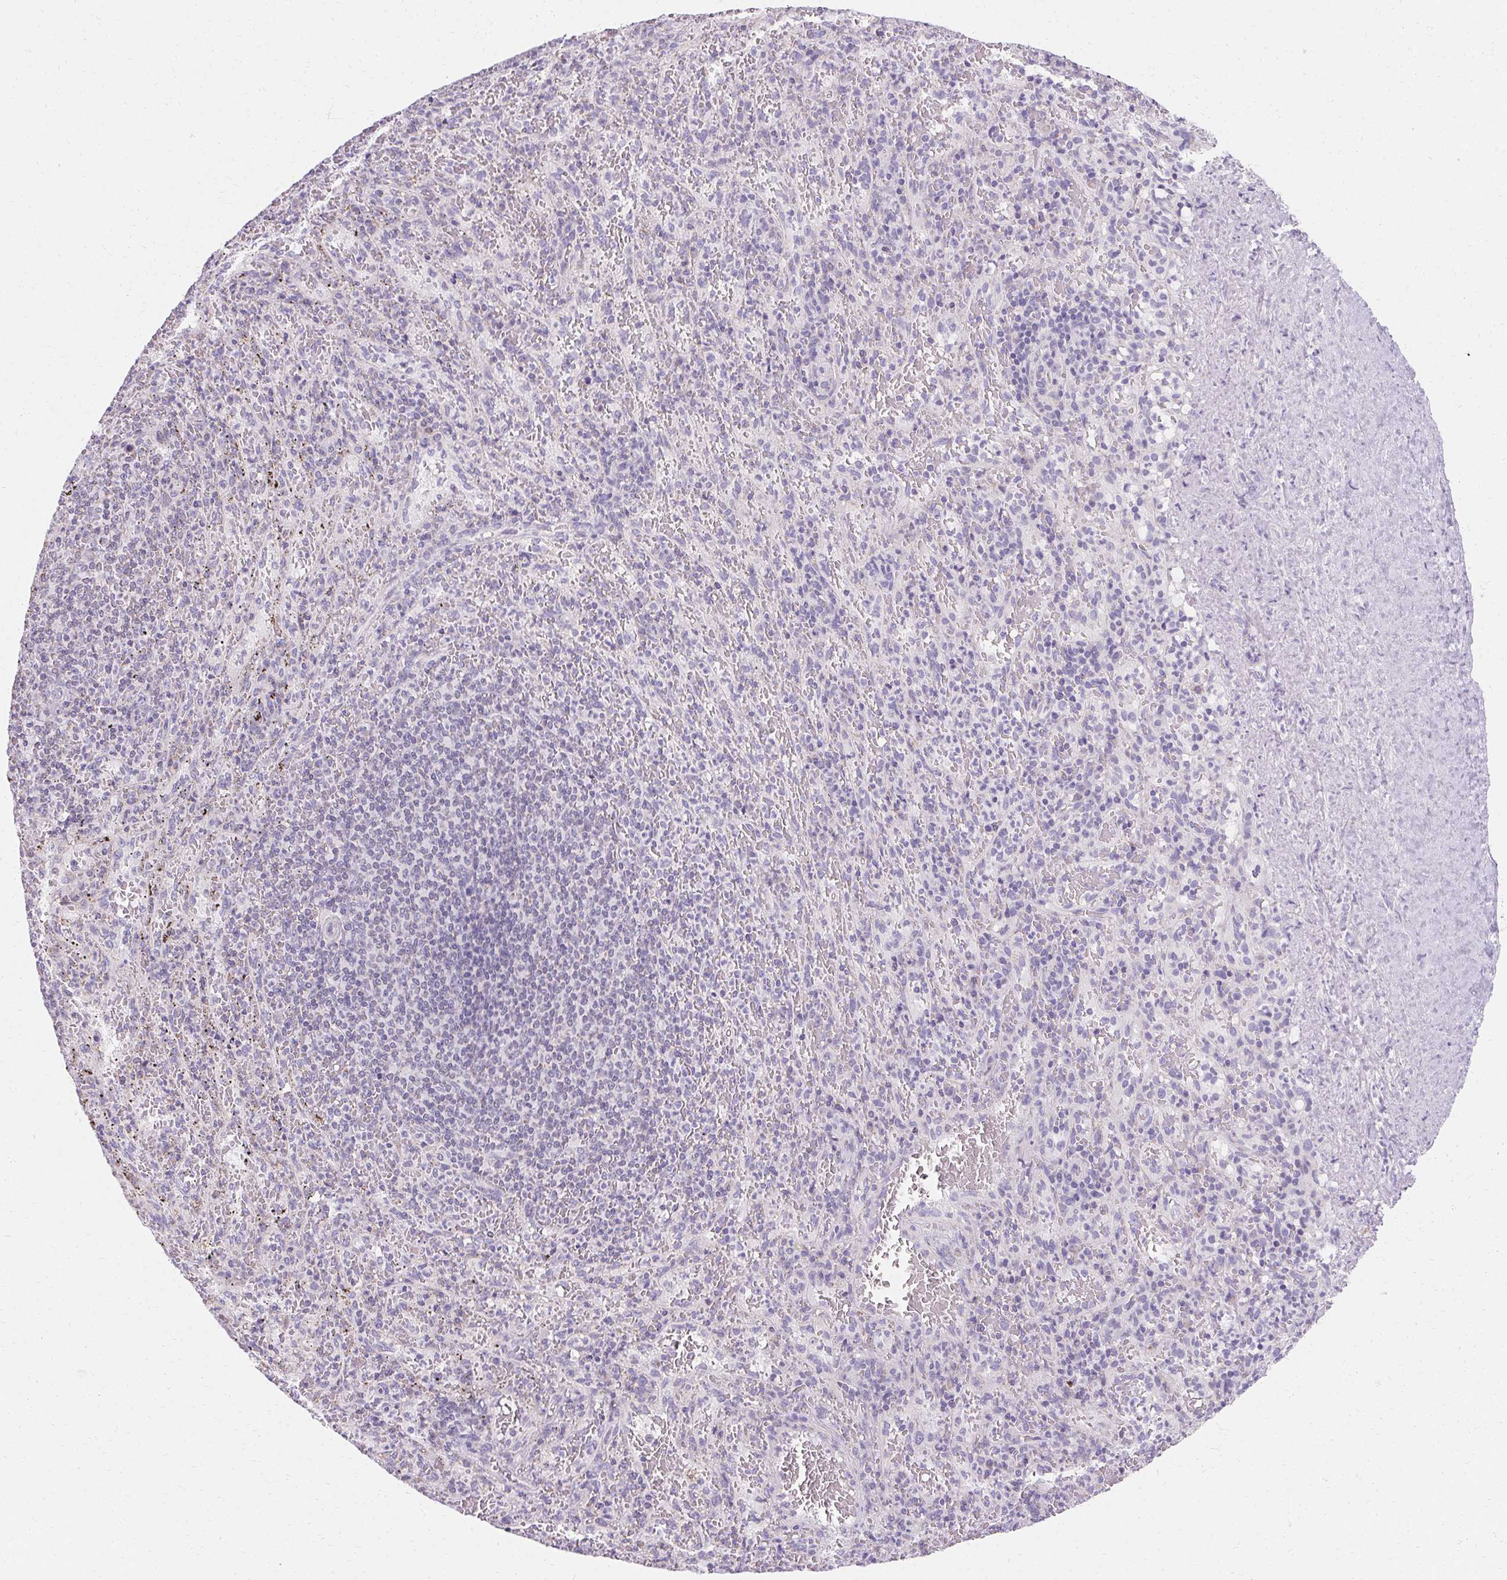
{"staining": {"intensity": "negative", "quantity": "none", "location": "none"}, "tissue": "spleen", "cell_type": "Cells in red pulp", "image_type": "normal", "snomed": [{"axis": "morphology", "description": "Normal tissue, NOS"}, {"axis": "topography", "description": "Spleen"}], "caption": "Benign spleen was stained to show a protein in brown. There is no significant expression in cells in red pulp. (DAB IHC, high magnification).", "gene": "ASGR2", "patient": {"sex": "male", "age": 57}}